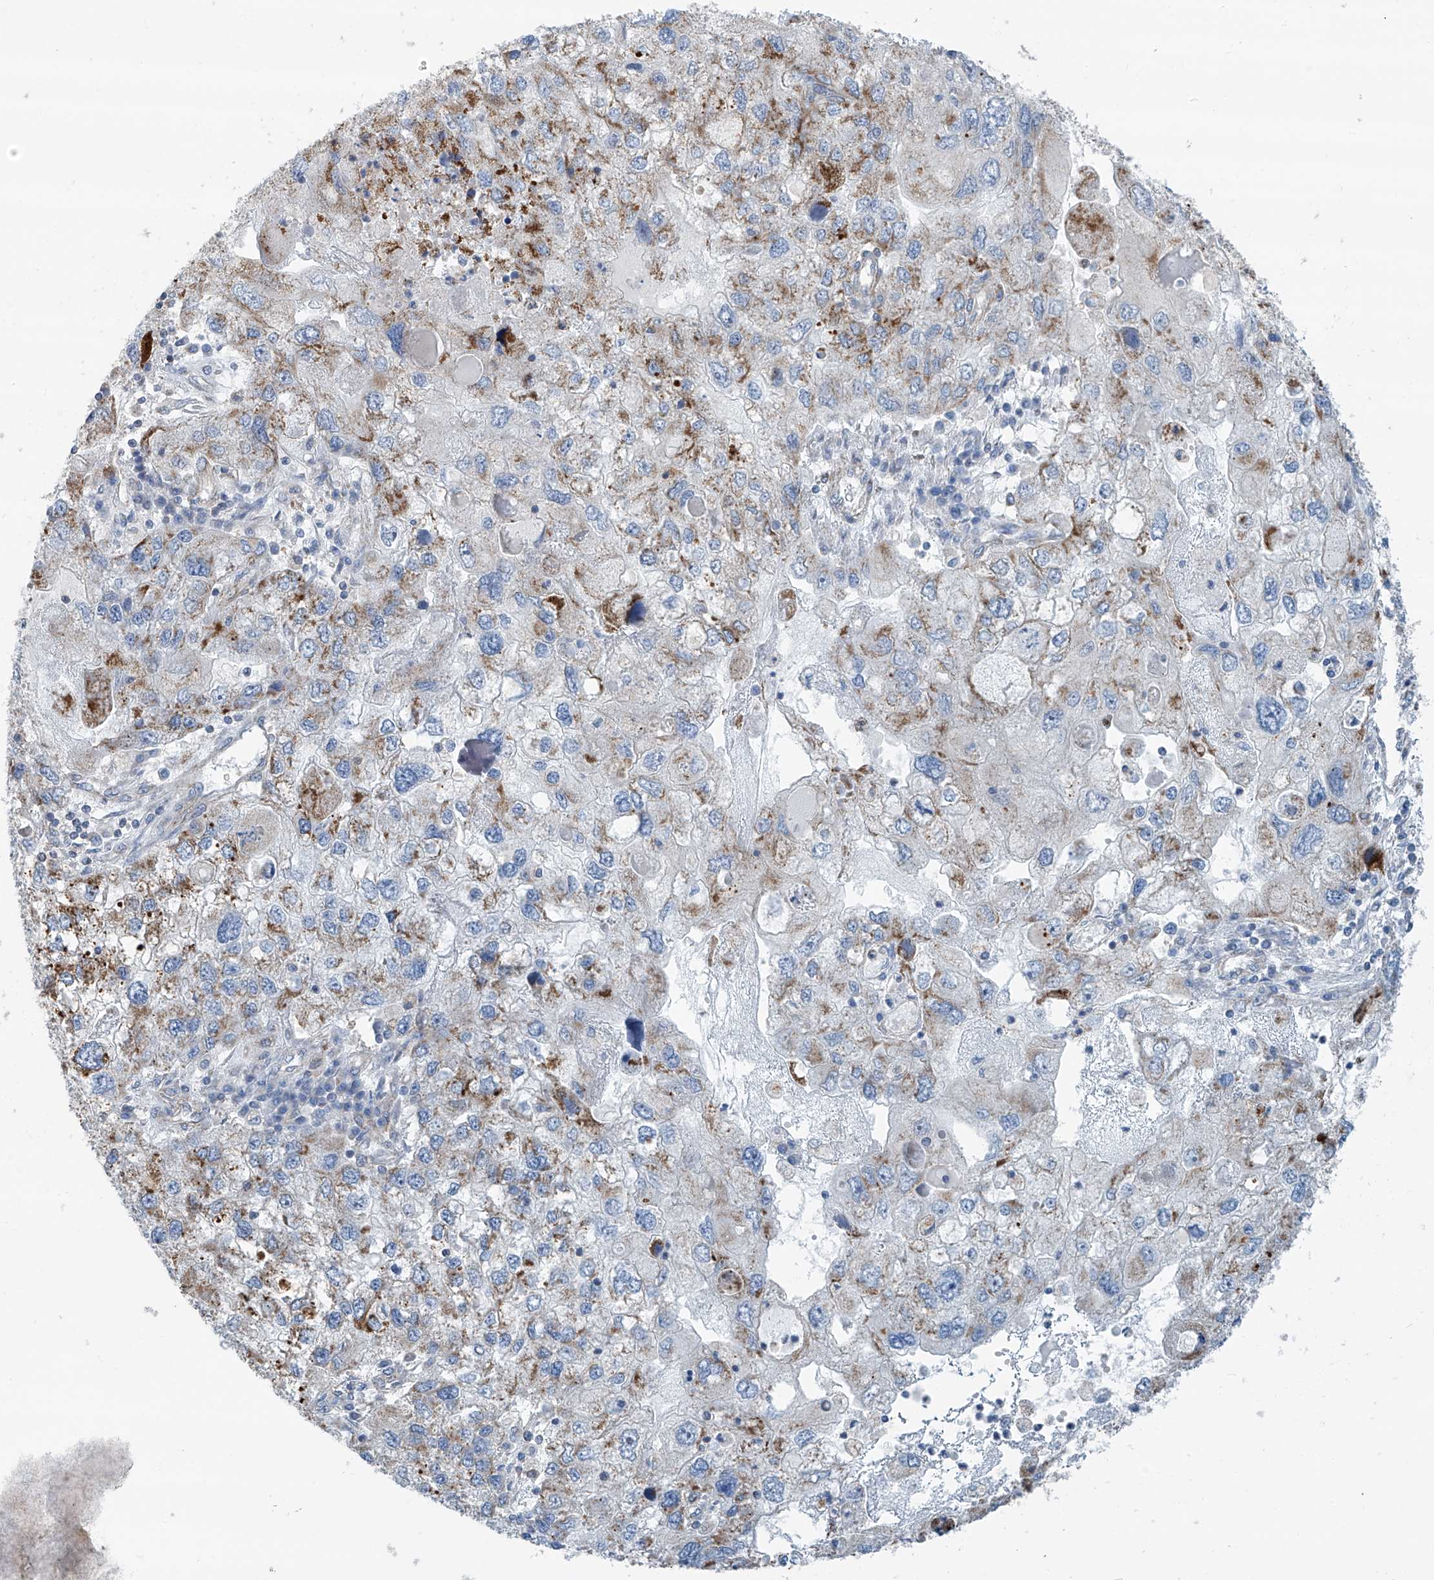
{"staining": {"intensity": "moderate", "quantity": "<25%", "location": "cytoplasmic/membranous"}, "tissue": "endometrial cancer", "cell_type": "Tumor cells", "image_type": "cancer", "snomed": [{"axis": "morphology", "description": "Adenocarcinoma, NOS"}, {"axis": "topography", "description": "Endometrium"}], "caption": "An immunohistochemistry photomicrograph of neoplastic tissue is shown. Protein staining in brown highlights moderate cytoplasmic/membranous positivity in endometrial cancer within tumor cells.", "gene": "SYN3", "patient": {"sex": "female", "age": 49}}